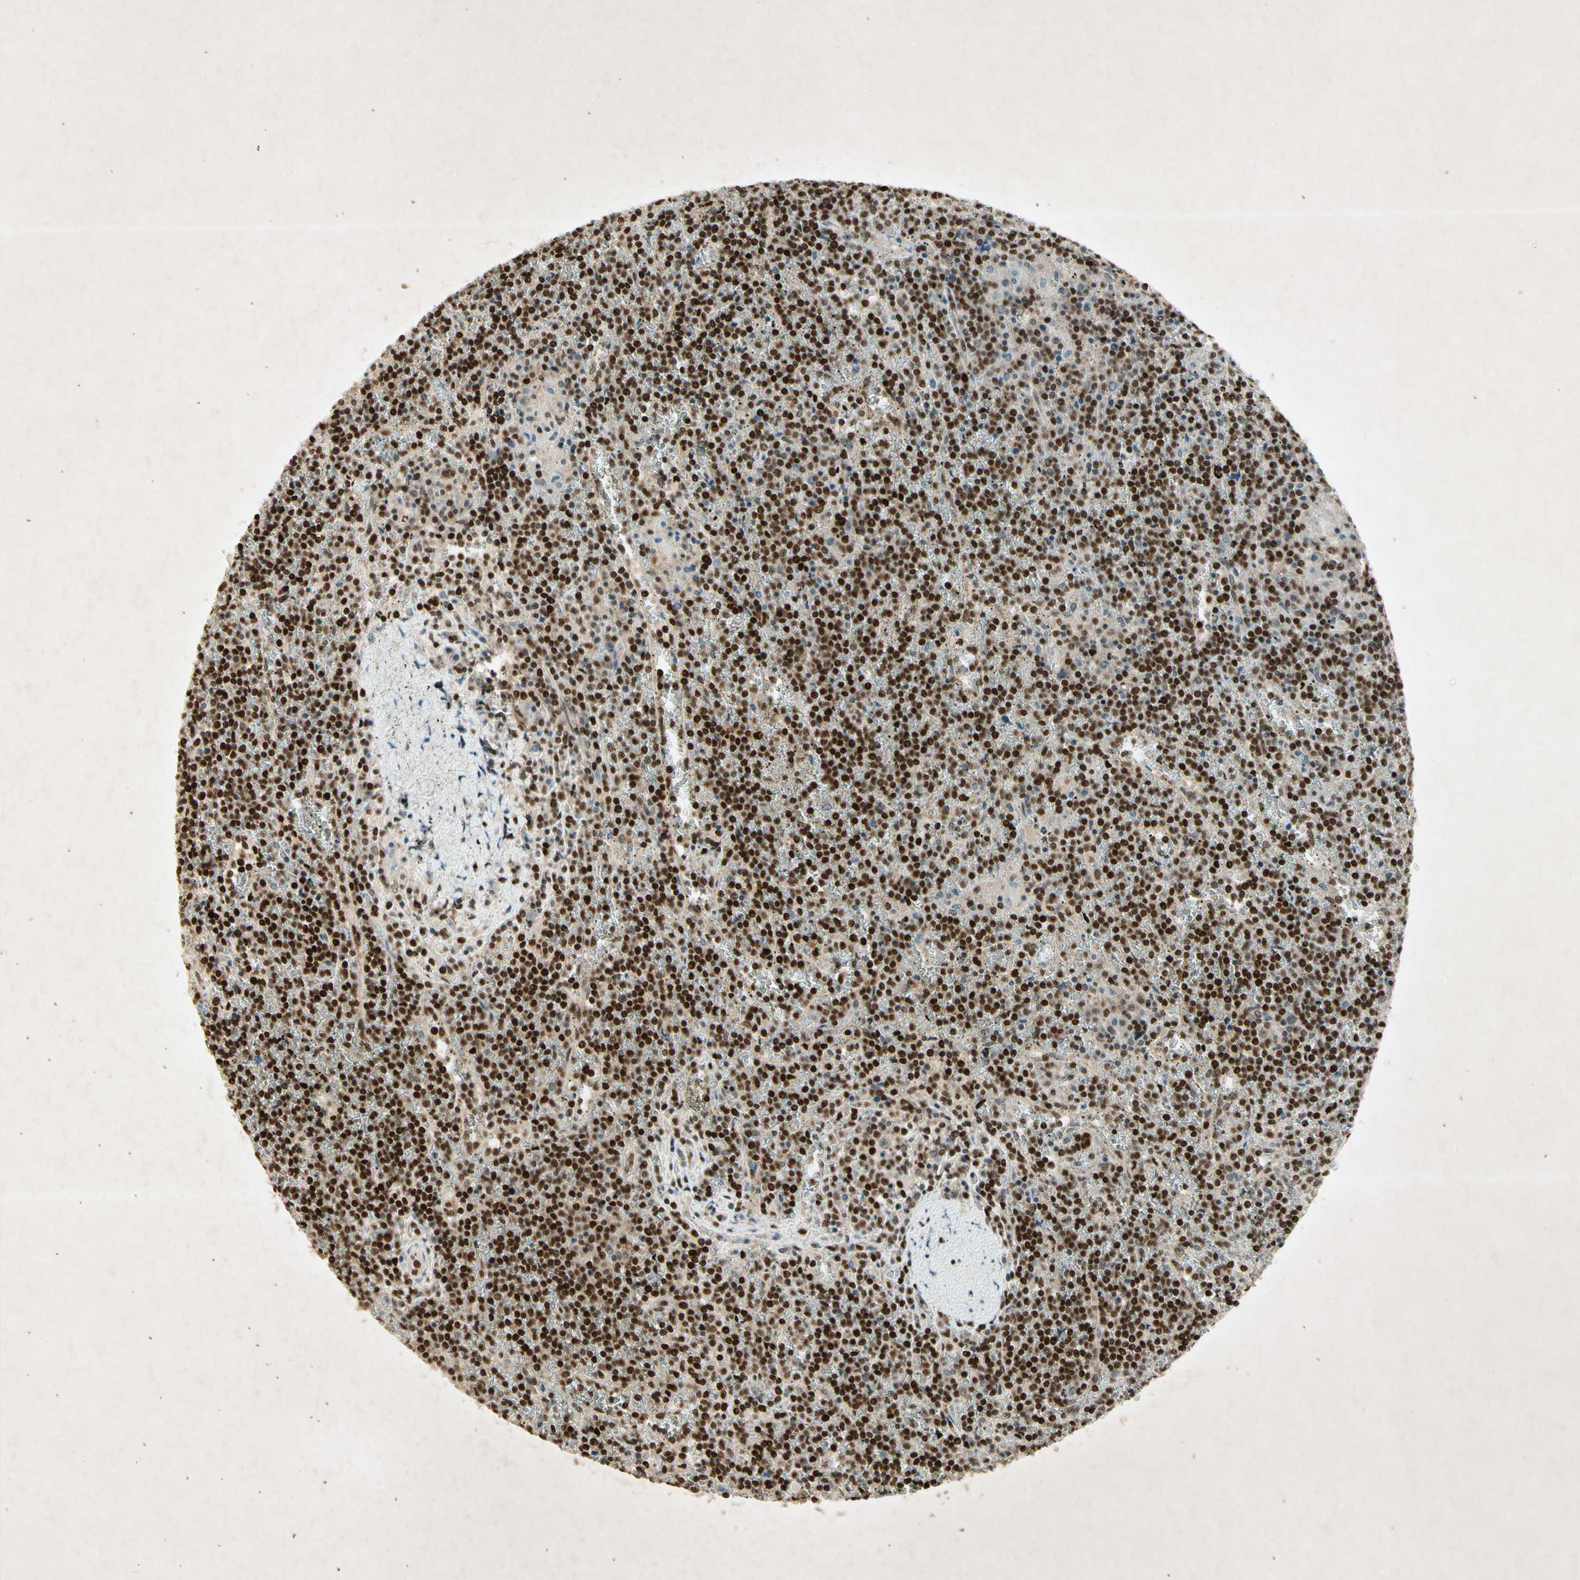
{"staining": {"intensity": "strong", "quantity": ">75%", "location": "nuclear"}, "tissue": "lymphoma", "cell_type": "Tumor cells", "image_type": "cancer", "snomed": [{"axis": "morphology", "description": "Malignant lymphoma, non-Hodgkin's type, Low grade"}, {"axis": "topography", "description": "Spleen"}], "caption": "Protein staining shows strong nuclear positivity in about >75% of tumor cells in malignant lymphoma, non-Hodgkin's type (low-grade).", "gene": "RNF43", "patient": {"sex": "female", "age": 19}}